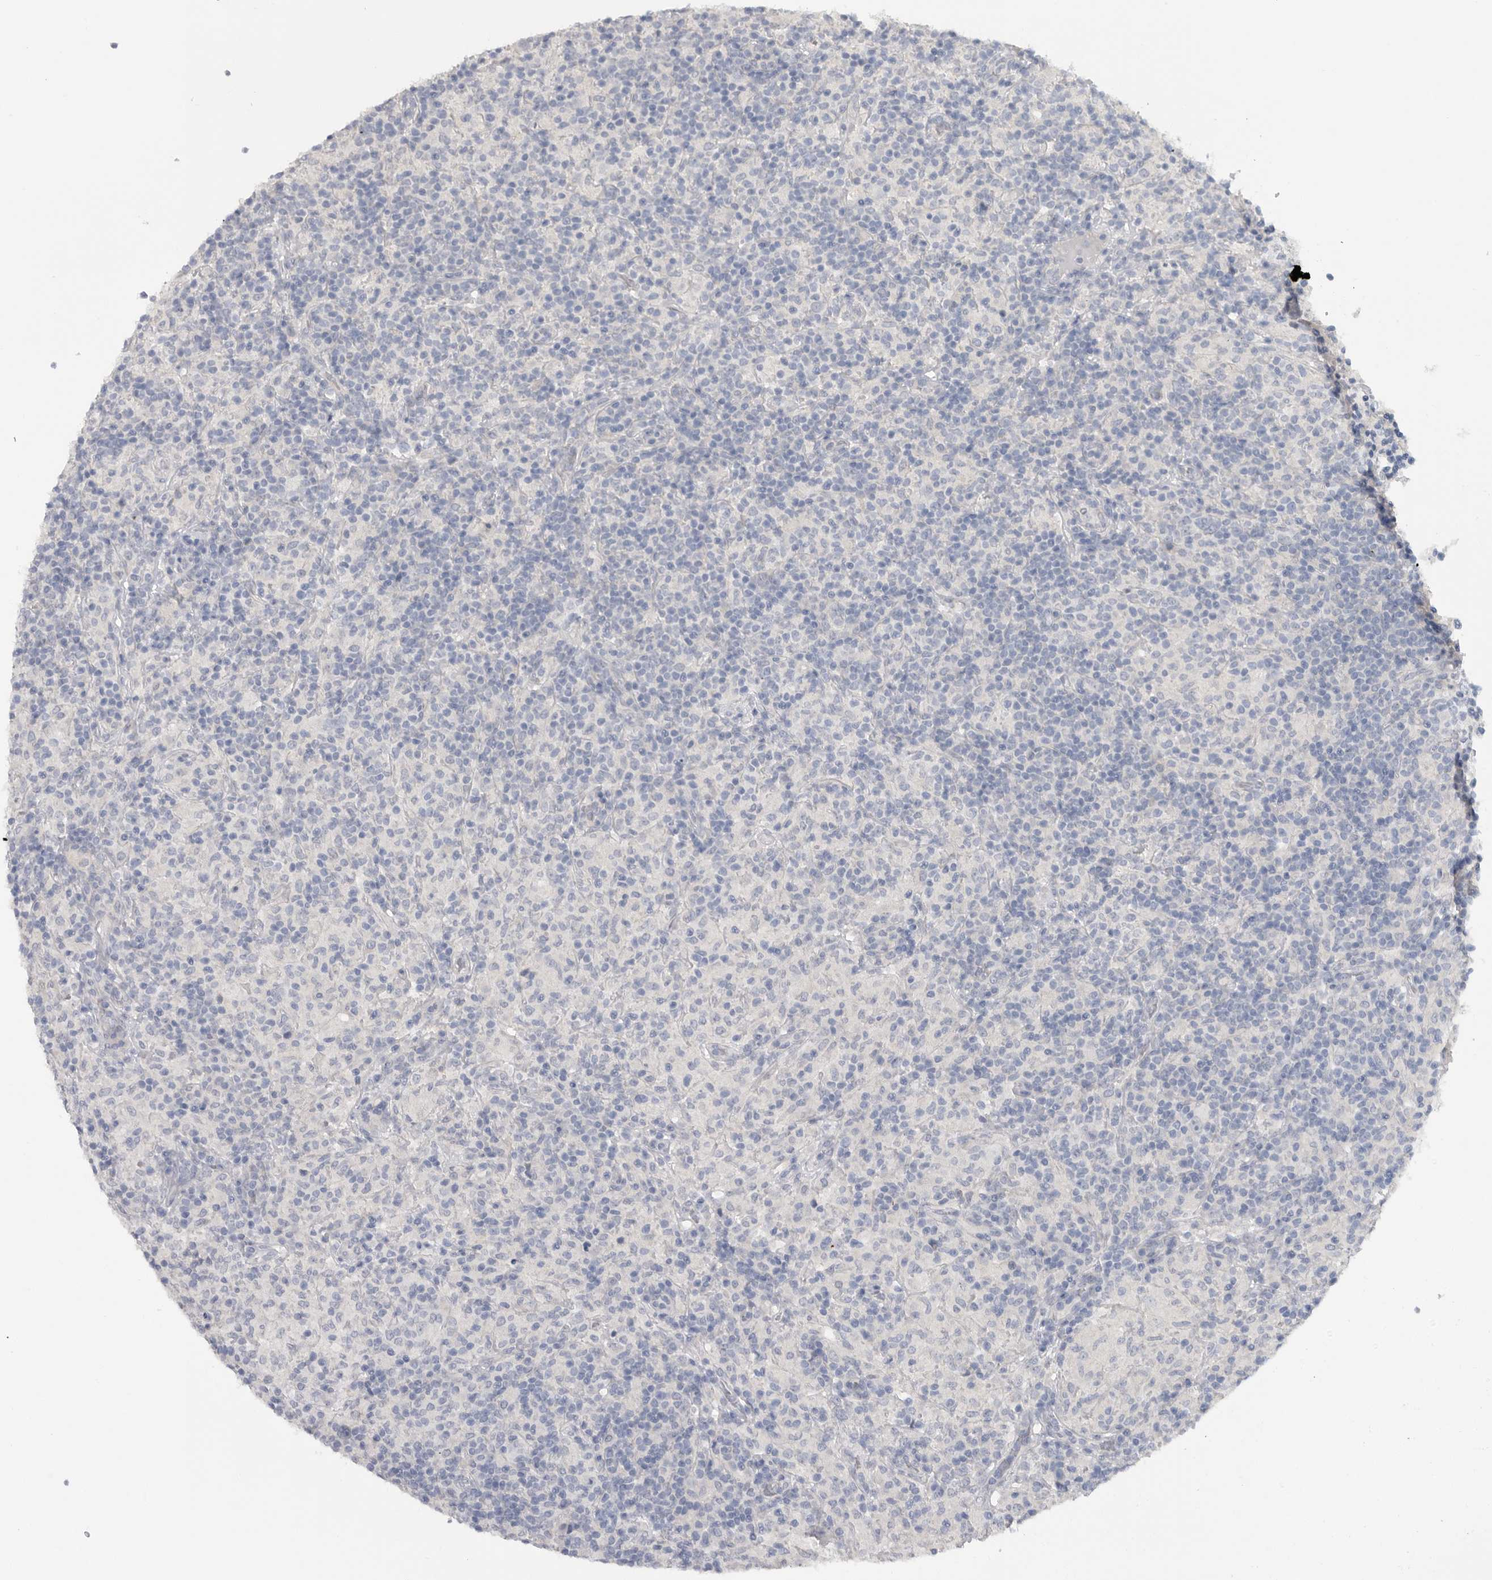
{"staining": {"intensity": "negative", "quantity": "none", "location": "none"}, "tissue": "lymphoma", "cell_type": "Tumor cells", "image_type": "cancer", "snomed": [{"axis": "morphology", "description": "Hodgkin's disease, NOS"}, {"axis": "topography", "description": "Lymph node"}], "caption": "DAB immunohistochemical staining of human Hodgkin's disease displays no significant staining in tumor cells.", "gene": "REG4", "patient": {"sex": "male", "age": 70}}